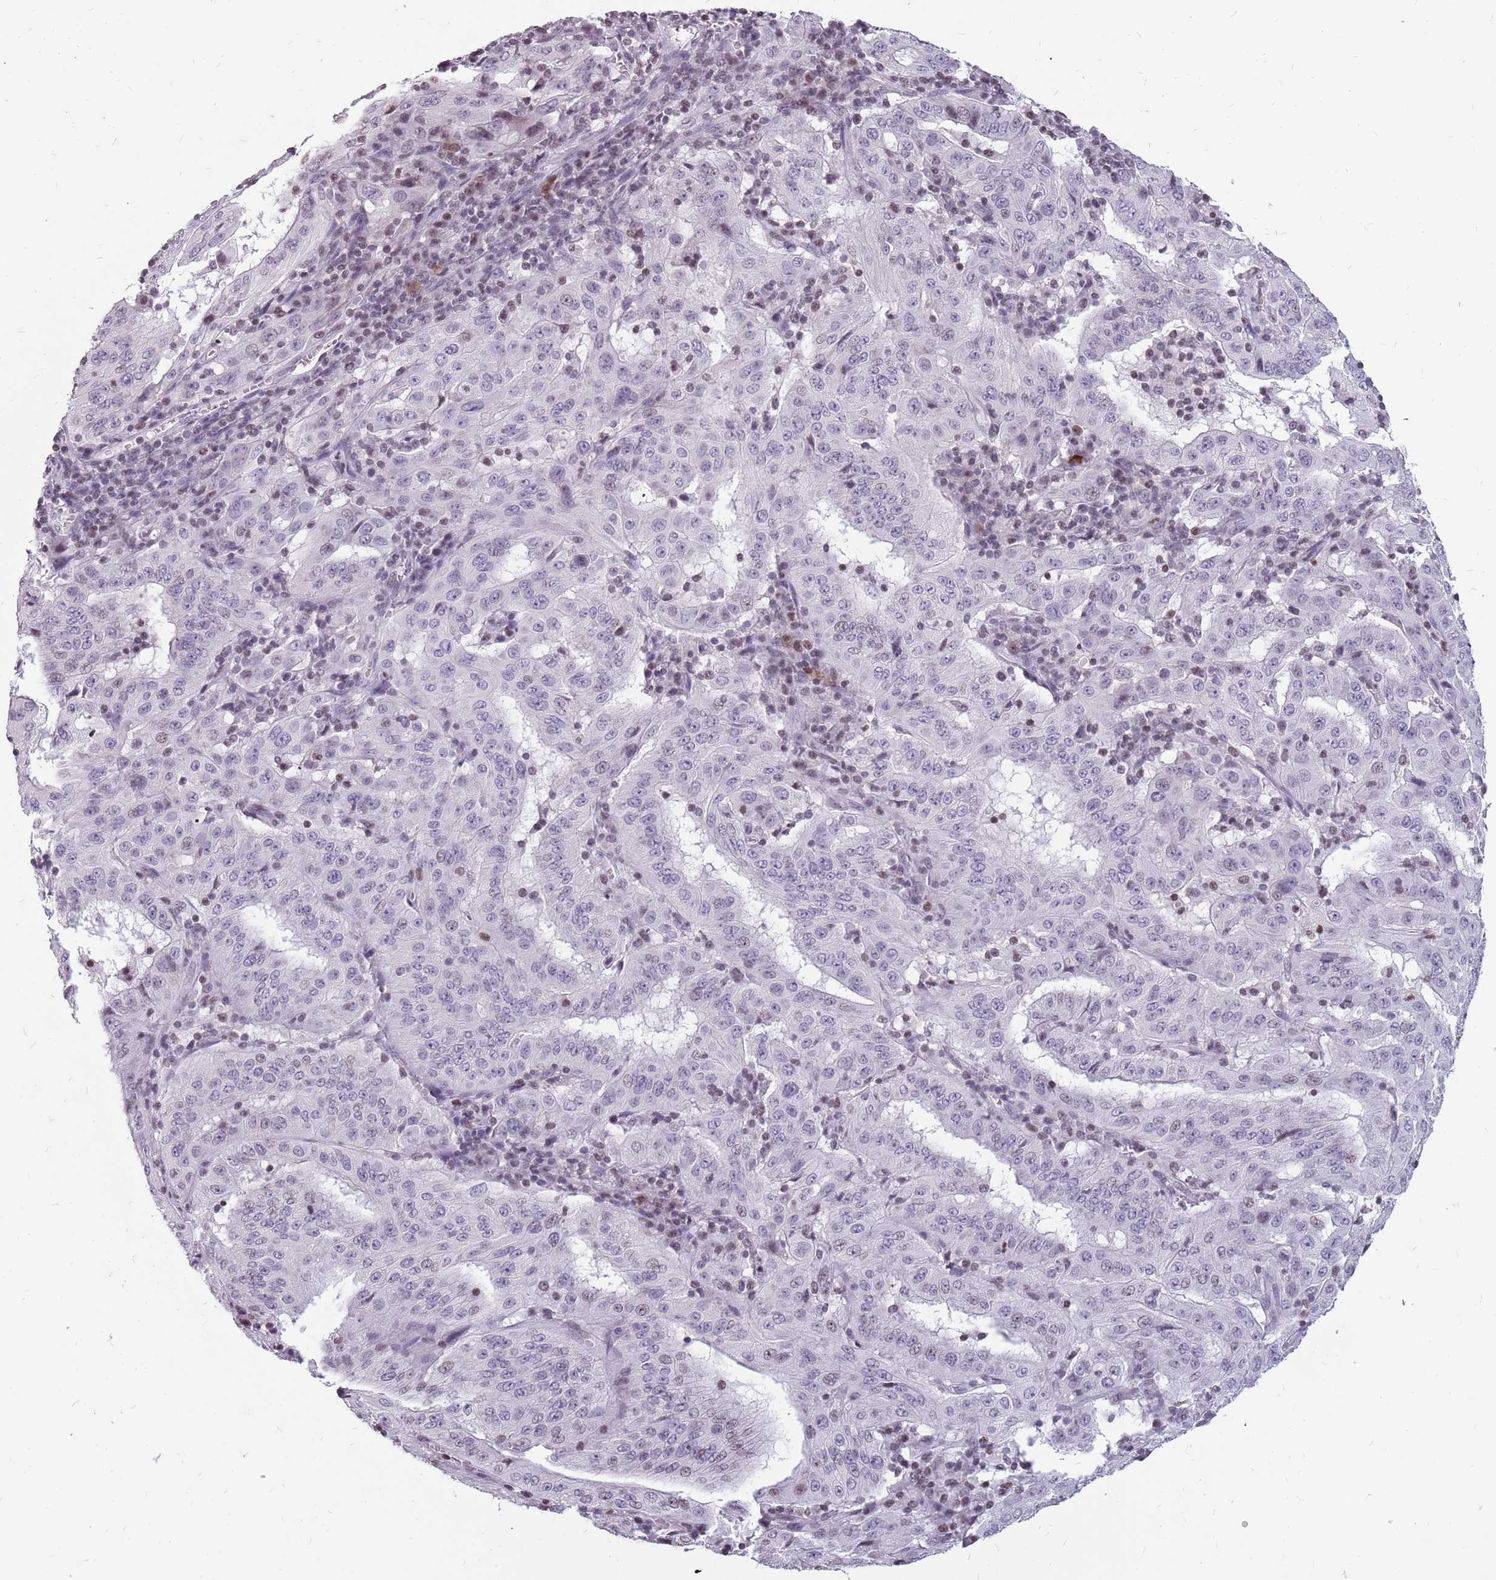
{"staining": {"intensity": "negative", "quantity": "none", "location": "none"}, "tissue": "pancreatic cancer", "cell_type": "Tumor cells", "image_type": "cancer", "snomed": [{"axis": "morphology", "description": "Adenocarcinoma, NOS"}, {"axis": "topography", "description": "Pancreas"}], "caption": "DAB immunohistochemical staining of pancreatic adenocarcinoma shows no significant positivity in tumor cells.", "gene": "NEK6", "patient": {"sex": "male", "age": 63}}